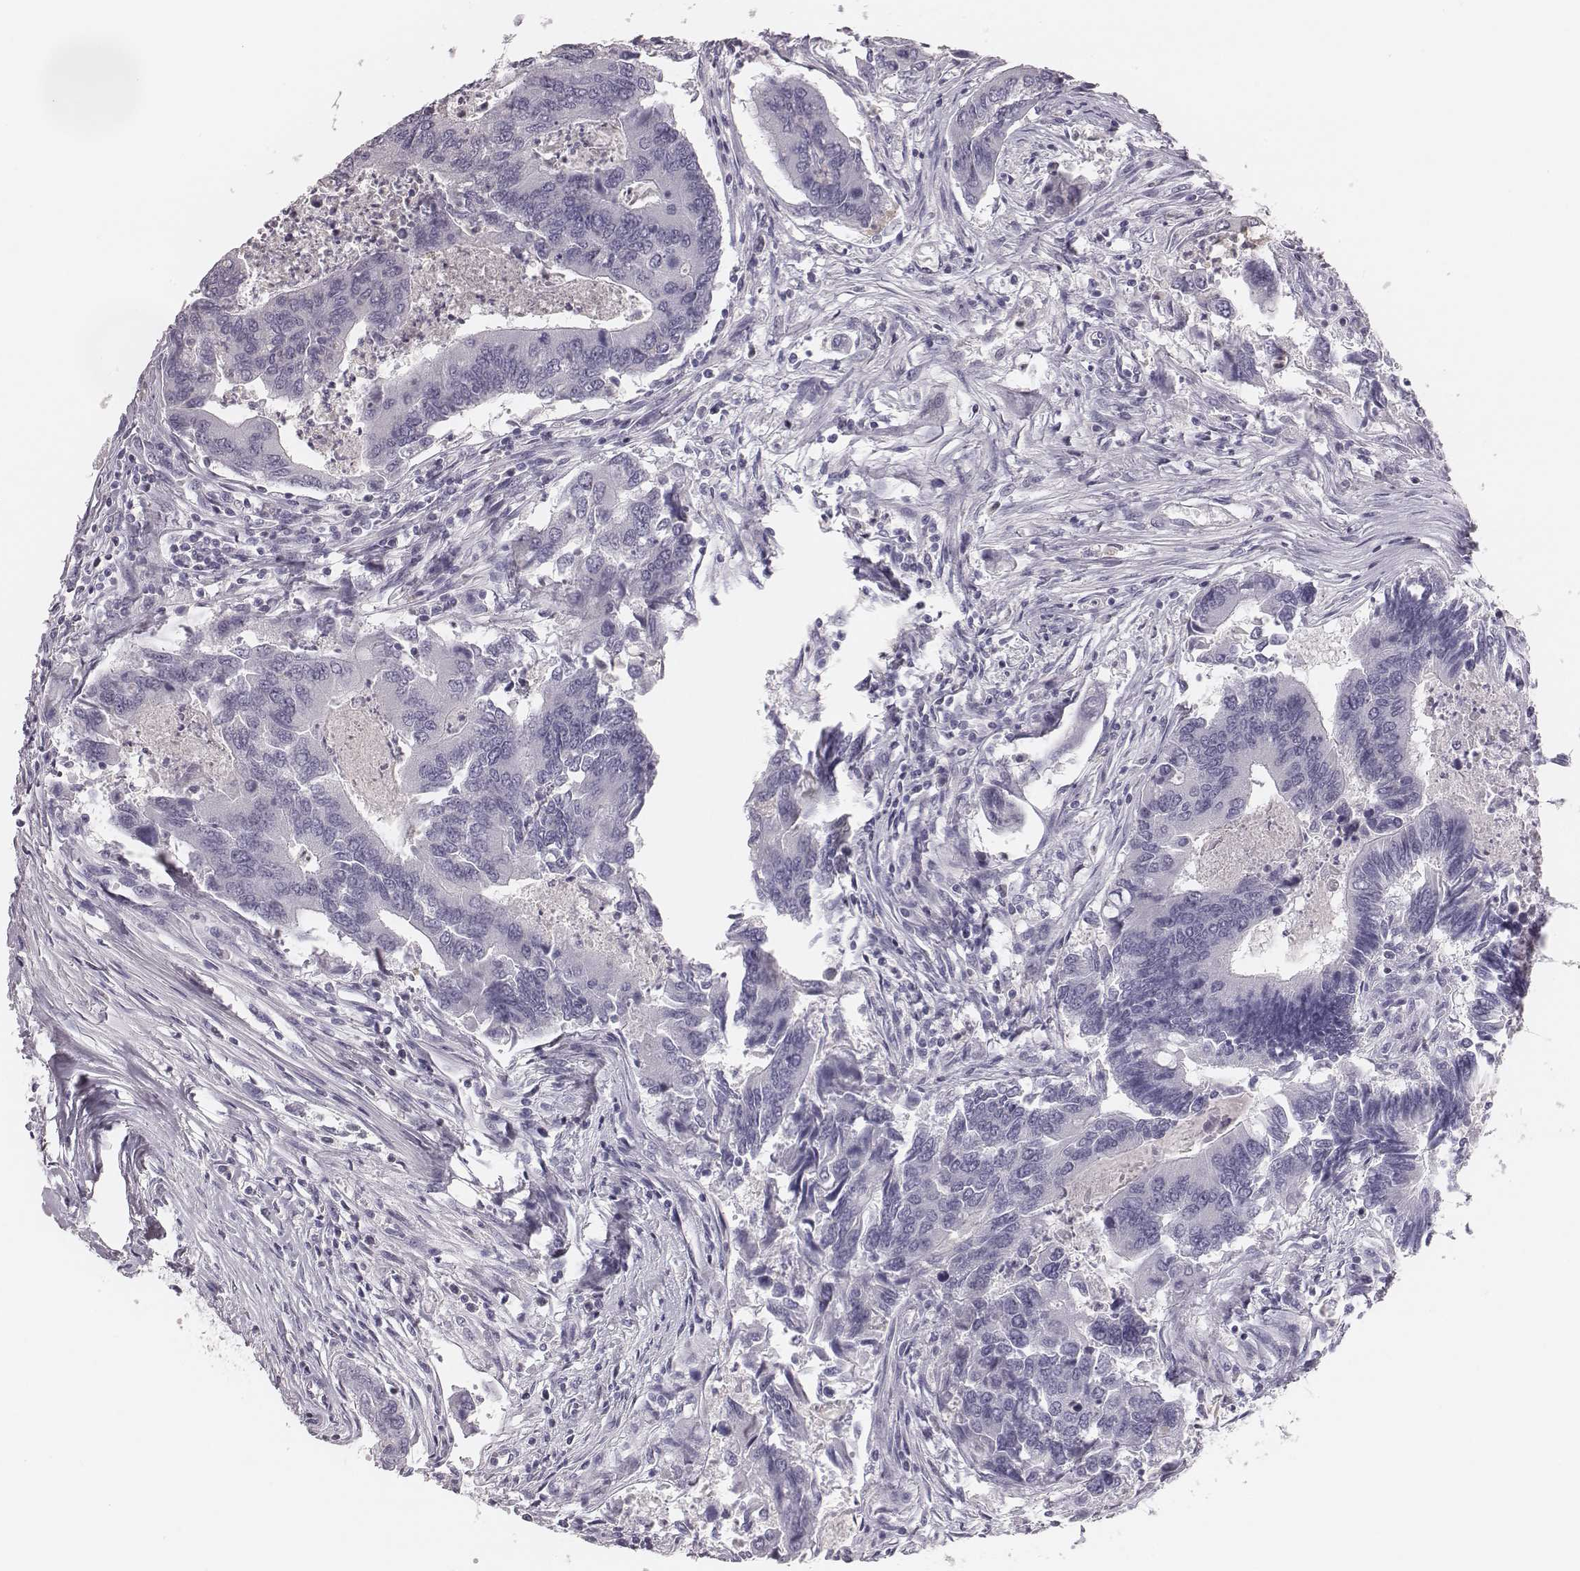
{"staining": {"intensity": "negative", "quantity": "none", "location": "none"}, "tissue": "colorectal cancer", "cell_type": "Tumor cells", "image_type": "cancer", "snomed": [{"axis": "morphology", "description": "Adenocarcinoma, NOS"}, {"axis": "topography", "description": "Colon"}], "caption": "This is an IHC image of human colorectal cancer. There is no staining in tumor cells.", "gene": "CSH1", "patient": {"sex": "female", "age": 67}}